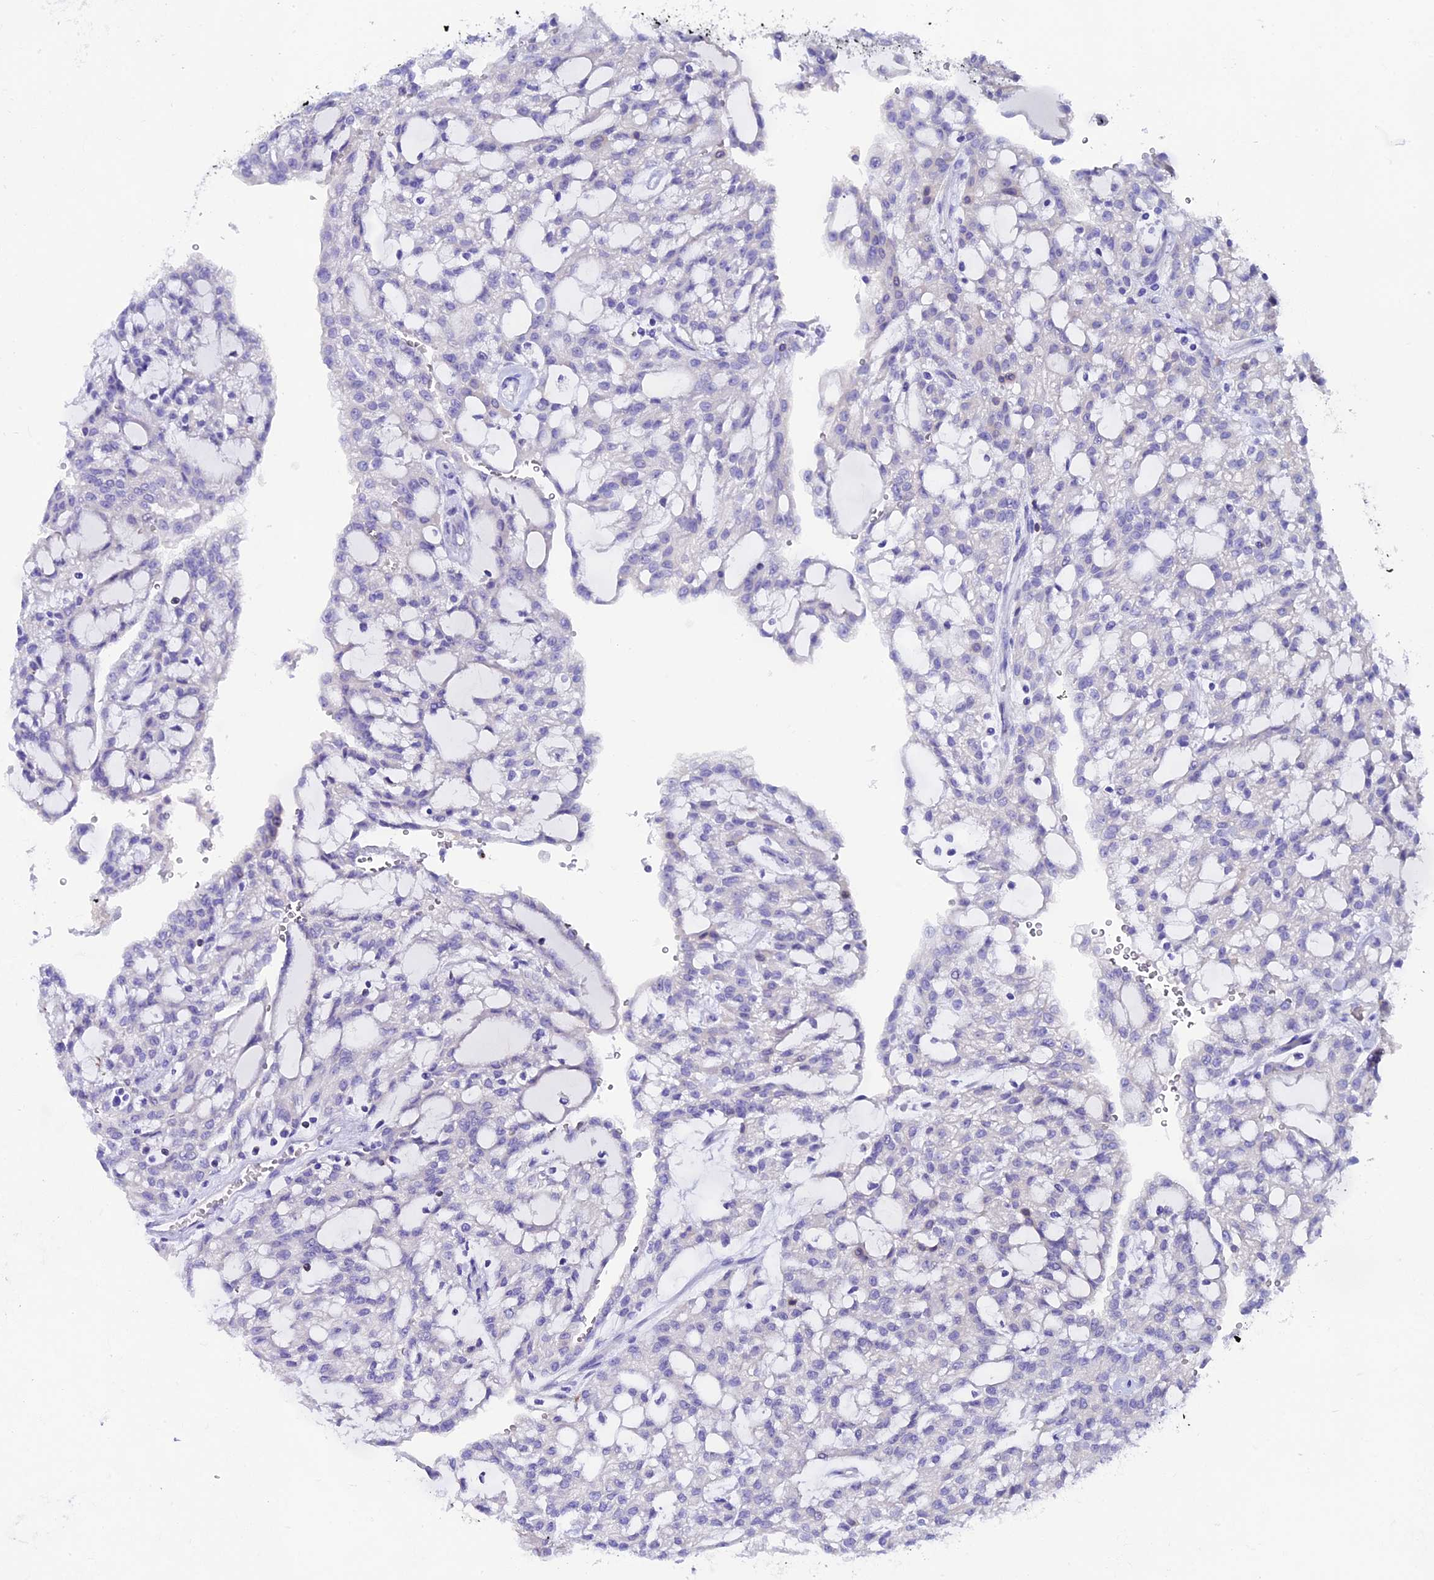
{"staining": {"intensity": "negative", "quantity": "none", "location": "none"}, "tissue": "renal cancer", "cell_type": "Tumor cells", "image_type": "cancer", "snomed": [{"axis": "morphology", "description": "Adenocarcinoma, NOS"}, {"axis": "topography", "description": "Kidney"}], "caption": "The image shows no significant staining in tumor cells of renal cancer (adenocarcinoma).", "gene": "FKBP11", "patient": {"sex": "male", "age": 63}}